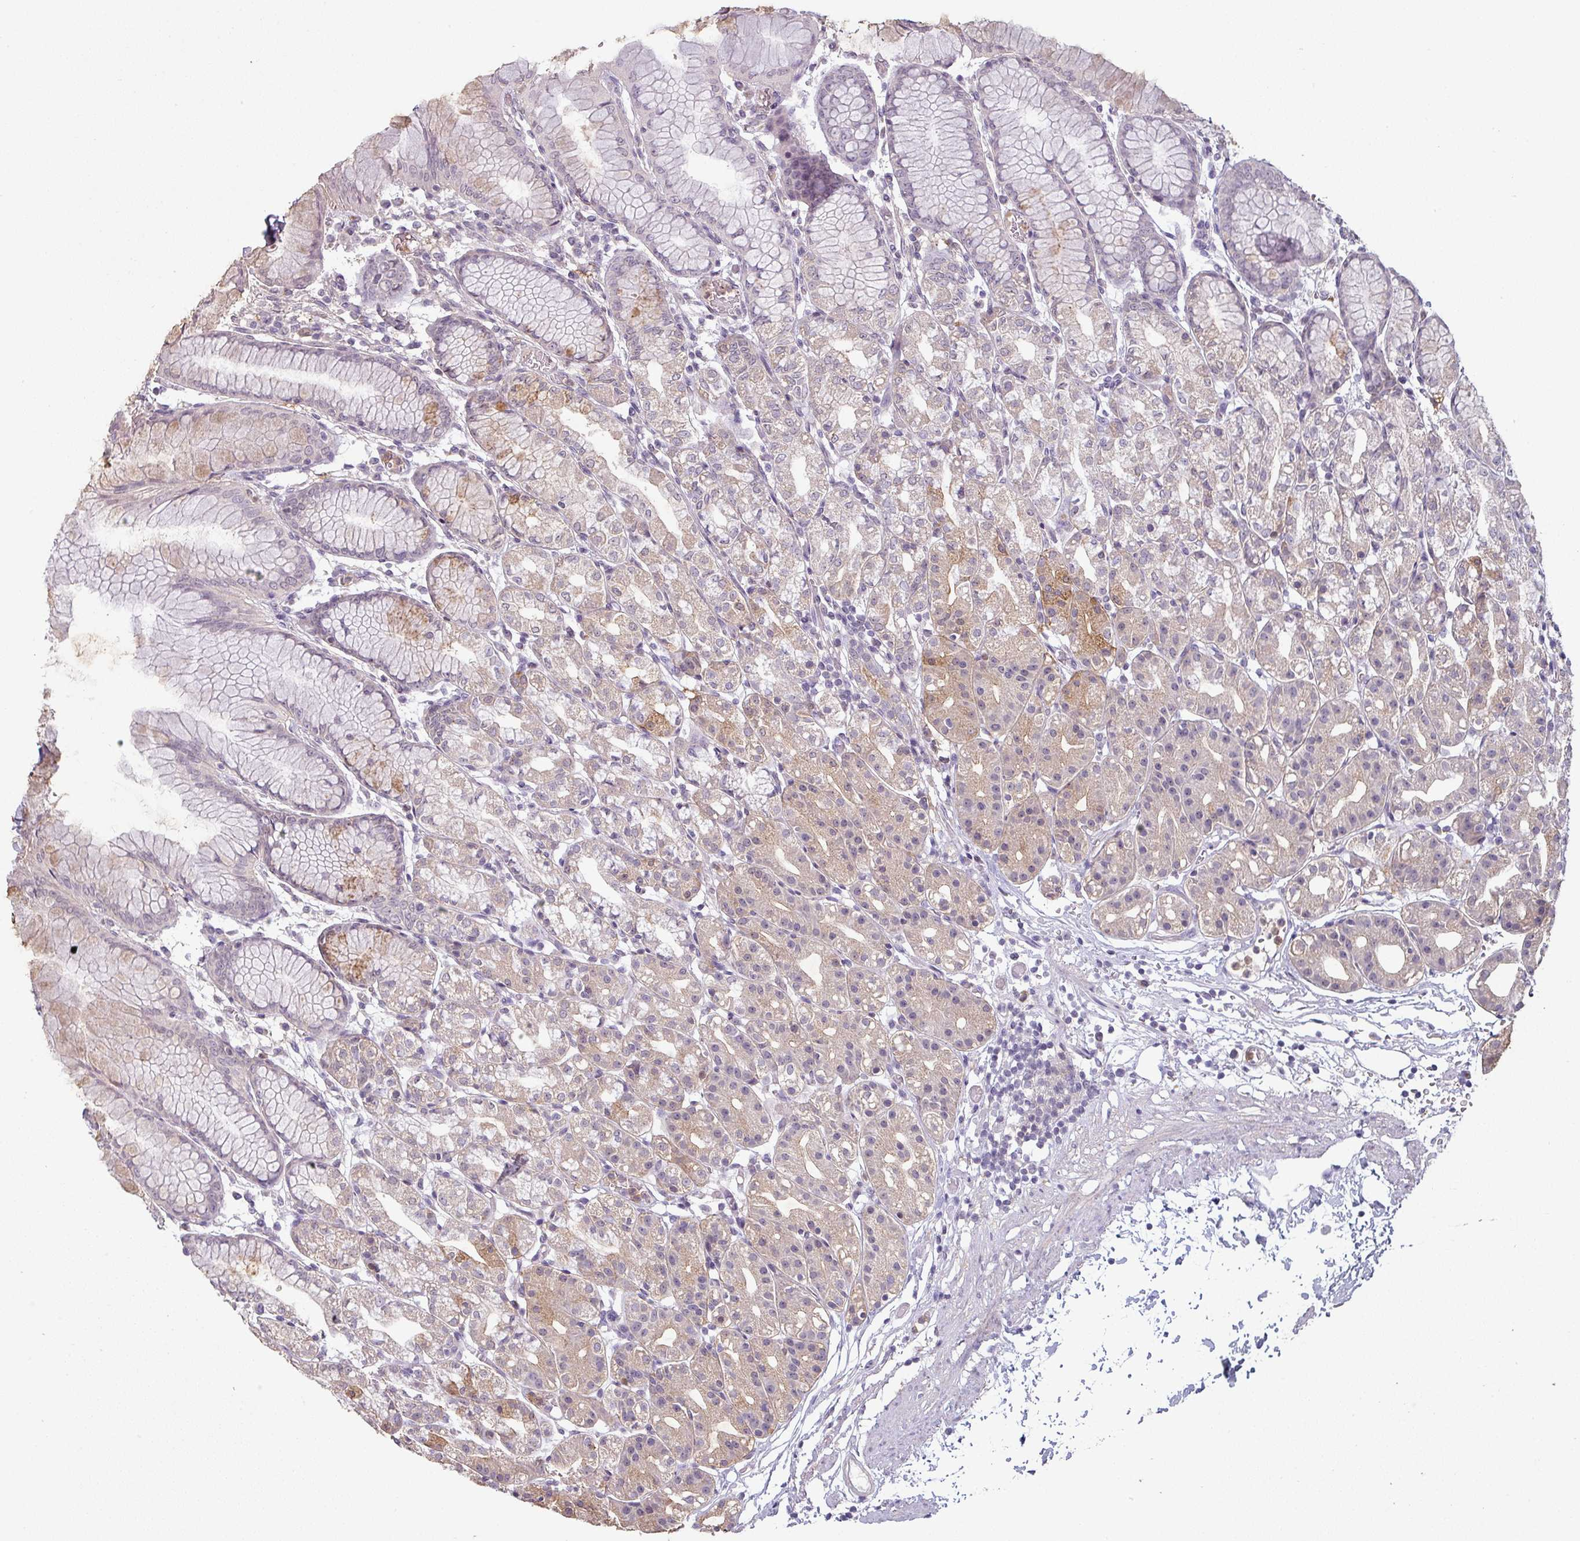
{"staining": {"intensity": "moderate", "quantity": "<25%", "location": "cytoplasmic/membranous"}, "tissue": "stomach", "cell_type": "Glandular cells", "image_type": "normal", "snomed": [{"axis": "morphology", "description": "Normal tissue, NOS"}, {"axis": "topography", "description": "Stomach"}], "caption": "Protein expression analysis of unremarkable stomach exhibits moderate cytoplasmic/membranous positivity in about <25% of glandular cells.", "gene": "MAGEC3", "patient": {"sex": "female", "age": 57}}